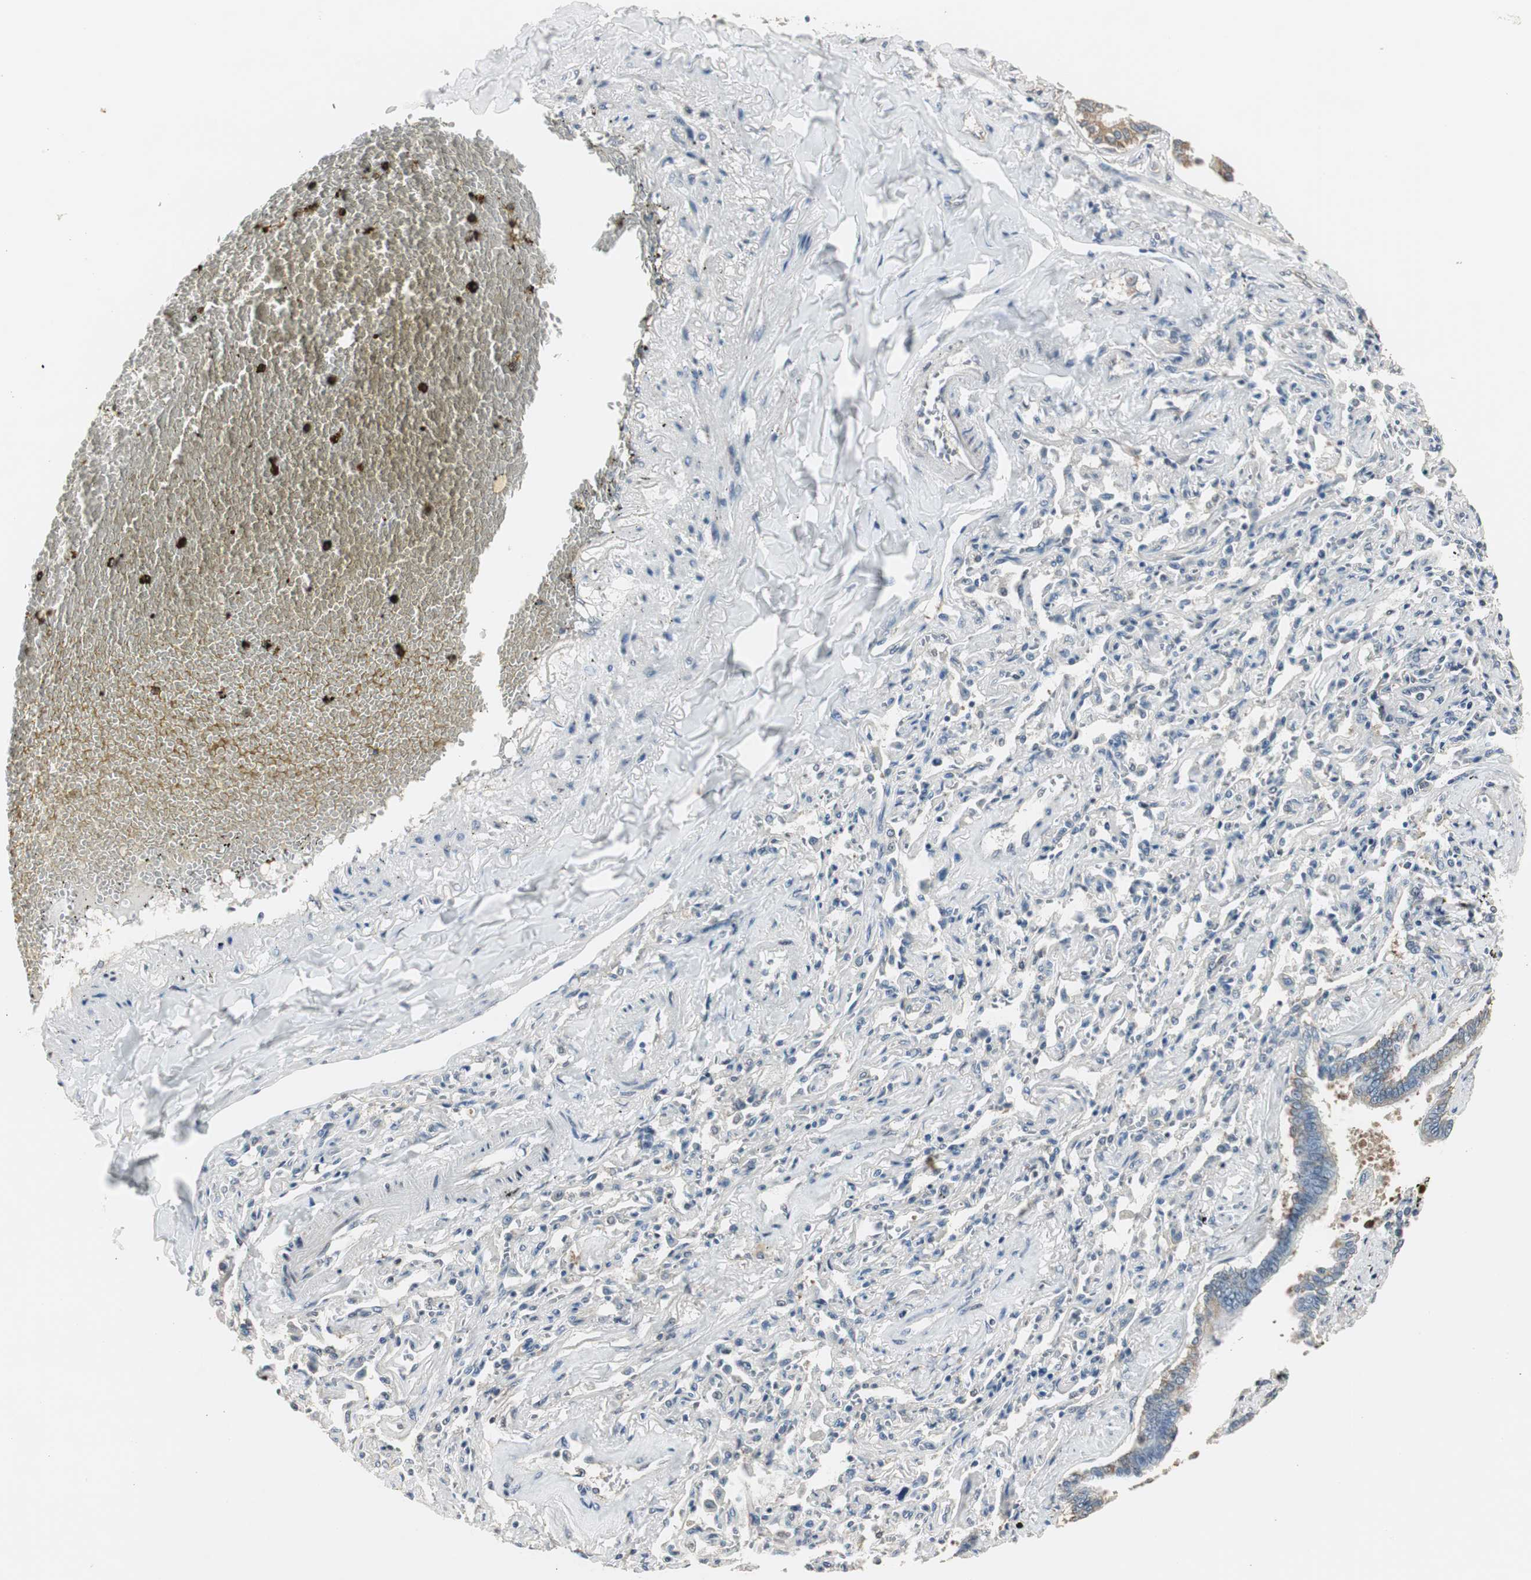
{"staining": {"intensity": "weak", "quantity": ">75%", "location": "cytoplasmic/membranous"}, "tissue": "bronchus", "cell_type": "Respiratory epithelial cells", "image_type": "normal", "snomed": [{"axis": "morphology", "description": "Normal tissue, NOS"}, {"axis": "topography", "description": "Lung"}], "caption": "This photomicrograph exhibits normal bronchus stained with immunohistochemistry (IHC) to label a protein in brown. The cytoplasmic/membranous of respiratory epithelial cells show weak positivity for the protein. Nuclei are counter-stained blue.", "gene": "CCT5", "patient": {"sex": "male", "age": 64}}